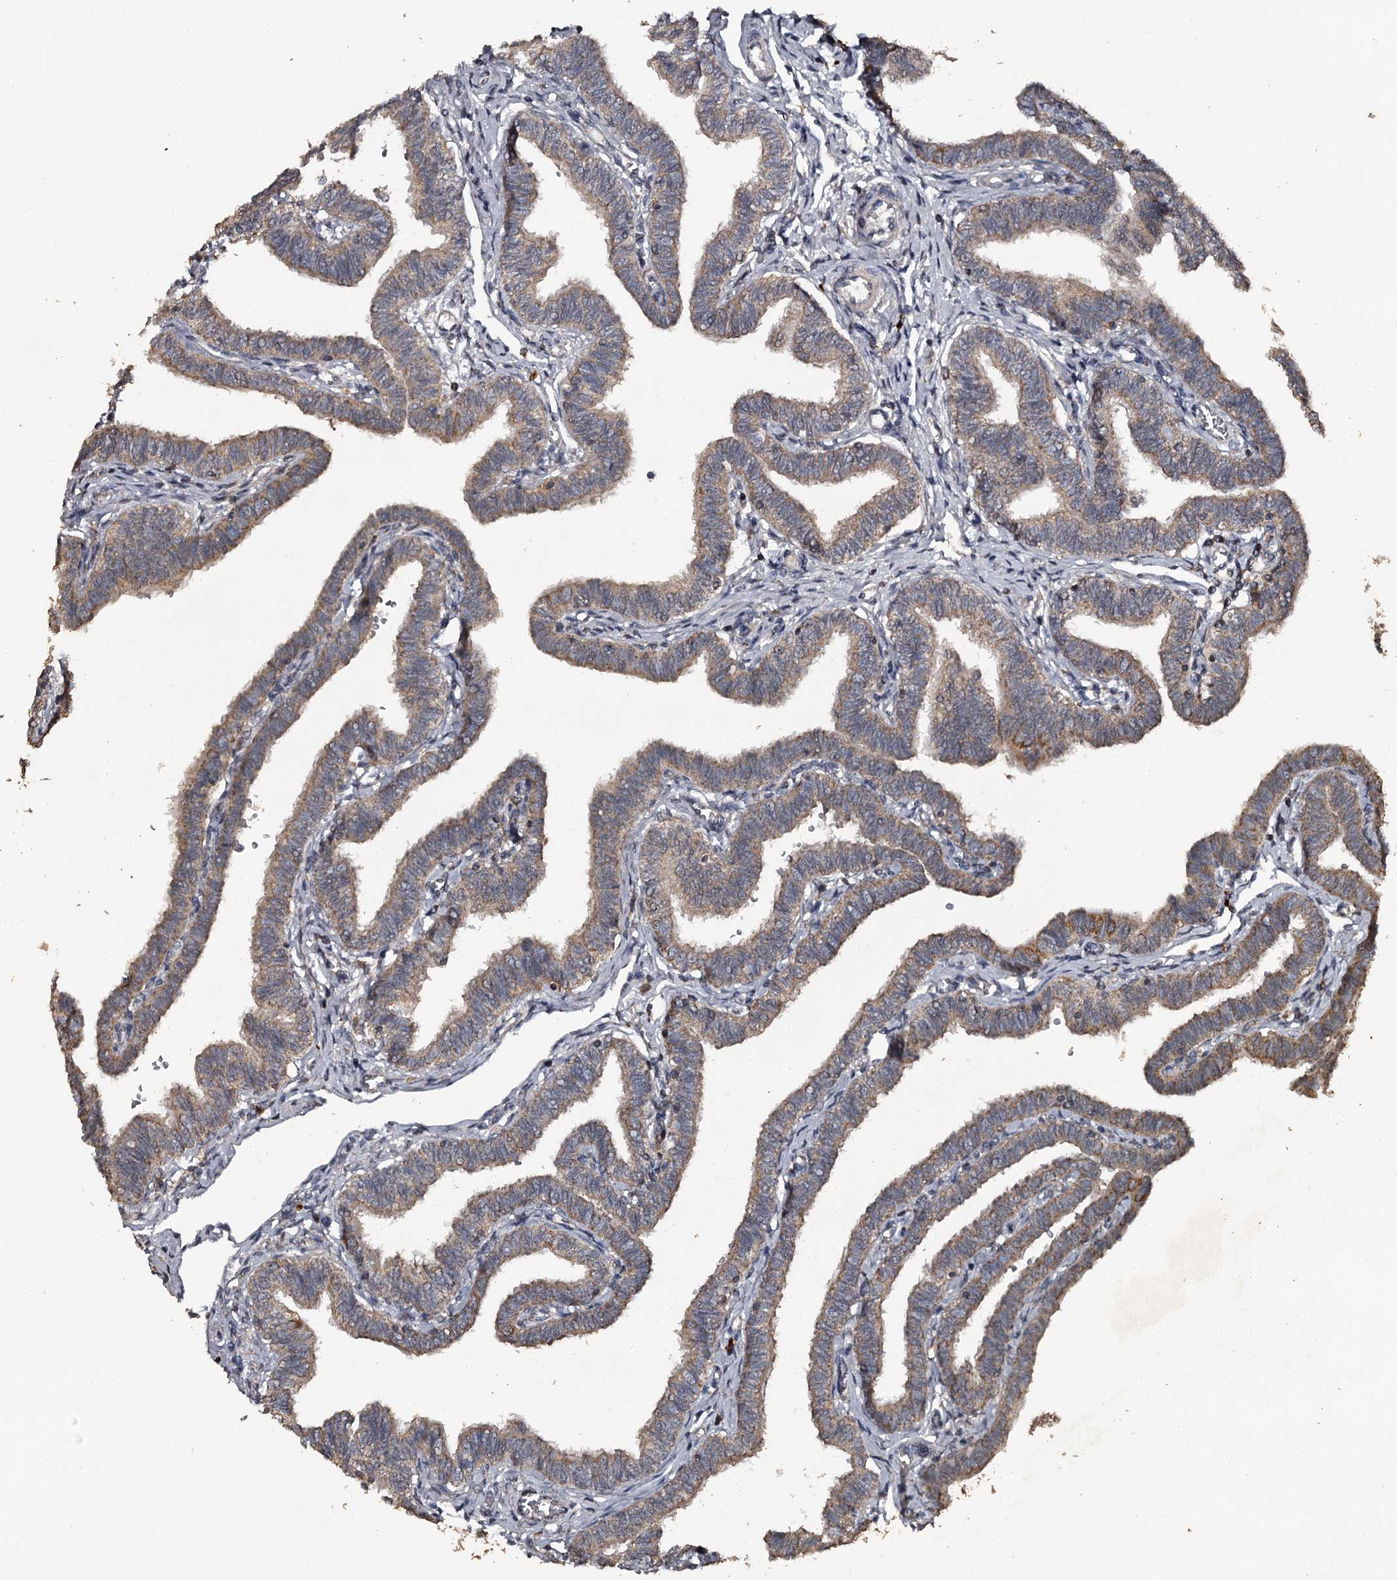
{"staining": {"intensity": "moderate", "quantity": ">75%", "location": "cytoplasmic/membranous"}, "tissue": "fallopian tube", "cell_type": "Glandular cells", "image_type": "normal", "snomed": [{"axis": "morphology", "description": "Normal tissue, NOS"}, {"axis": "topography", "description": "Fallopian tube"}, {"axis": "topography", "description": "Ovary"}], "caption": "DAB immunohistochemical staining of normal fallopian tube exhibits moderate cytoplasmic/membranous protein staining in about >75% of glandular cells.", "gene": "WIPI1", "patient": {"sex": "female", "age": 23}}